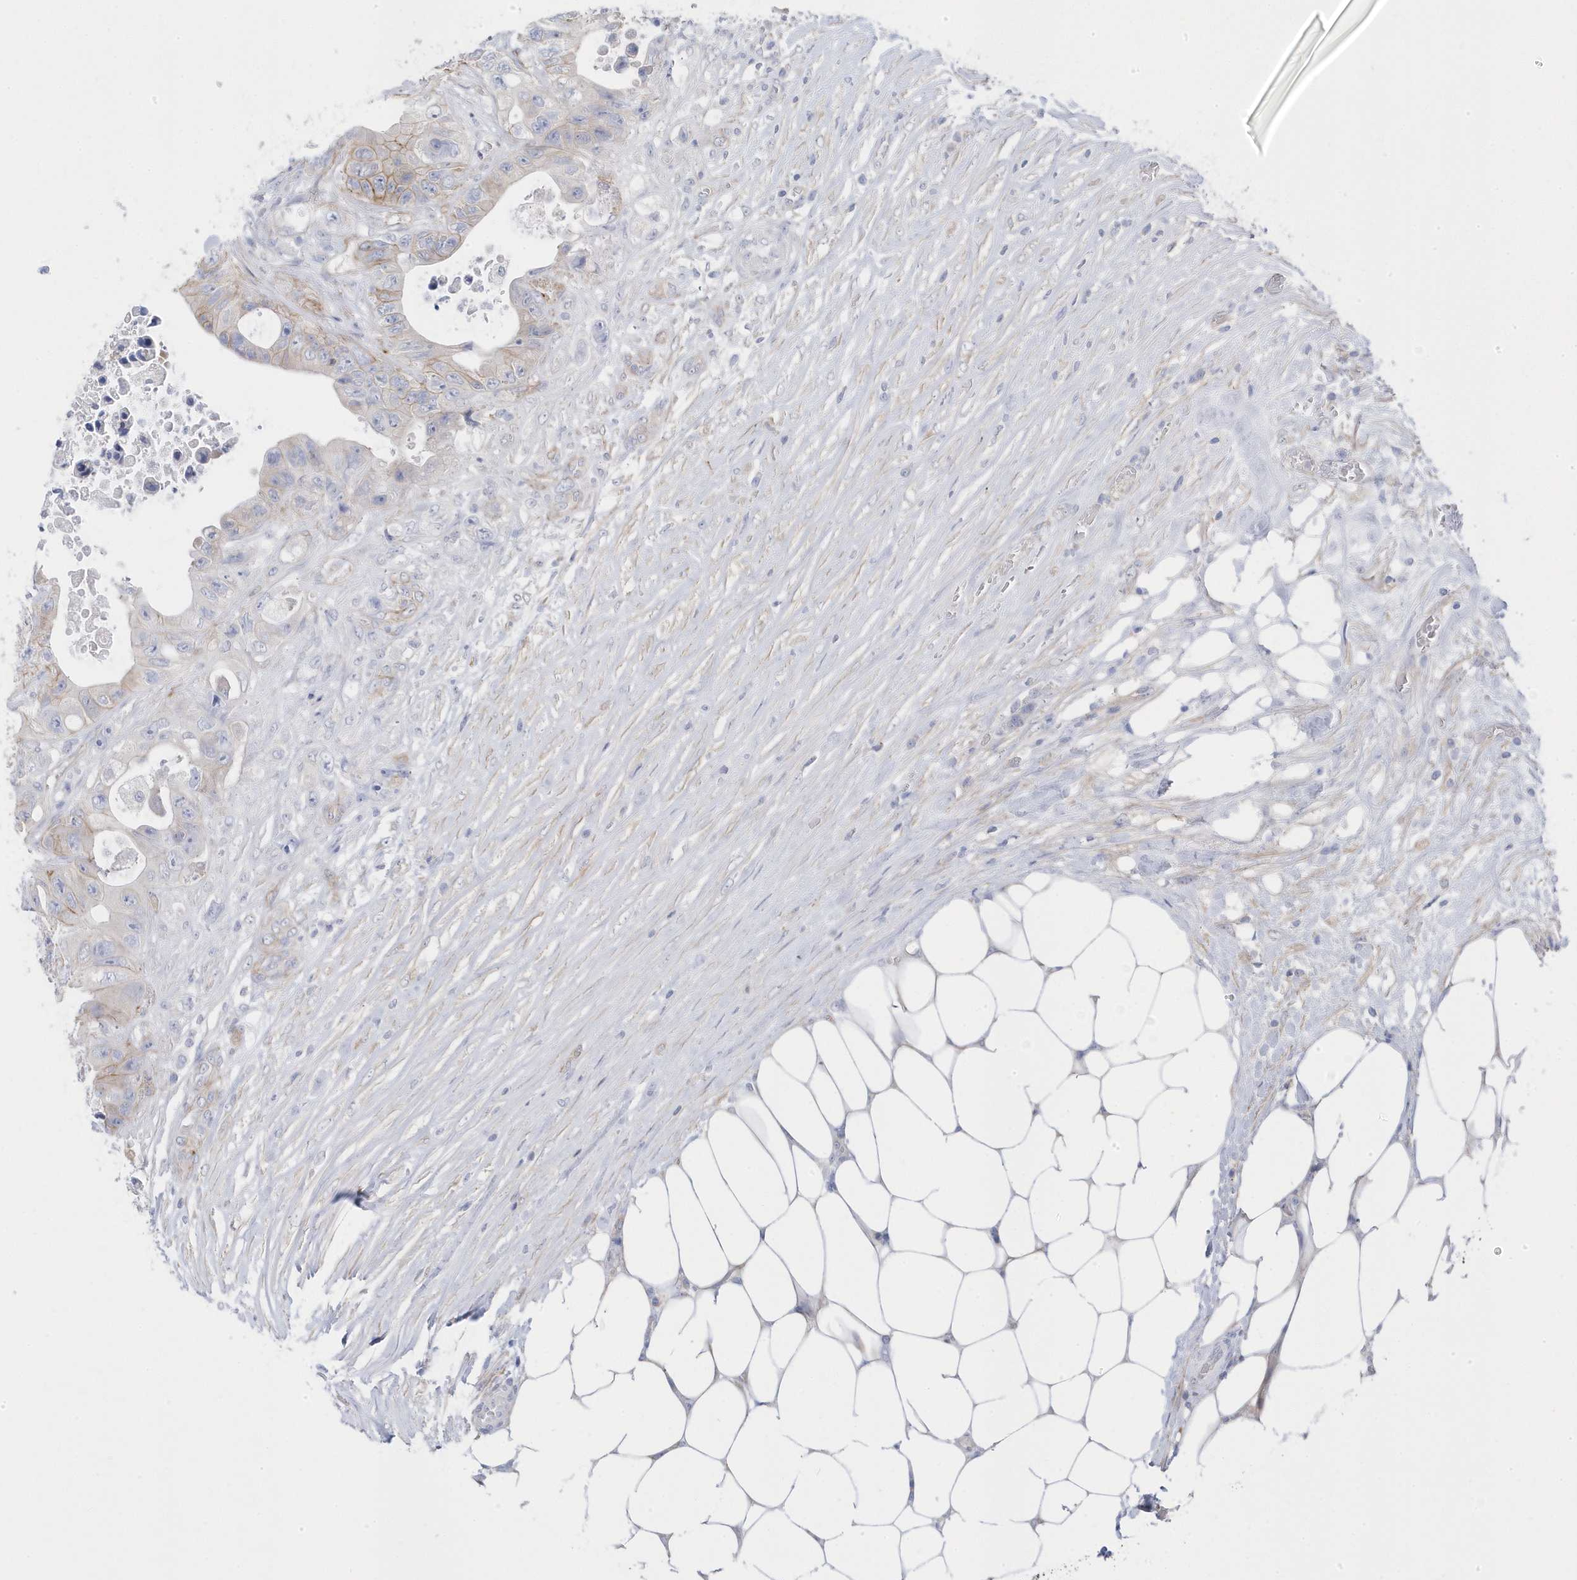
{"staining": {"intensity": "moderate", "quantity": "<25%", "location": "cytoplasmic/membranous"}, "tissue": "colorectal cancer", "cell_type": "Tumor cells", "image_type": "cancer", "snomed": [{"axis": "morphology", "description": "Adenocarcinoma, NOS"}, {"axis": "topography", "description": "Colon"}], "caption": "Human colorectal cancer (adenocarcinoma) stained with a brown dye displays moderate cytoplasmic/membranous positive positivity in about <25% of tumor cells.", "gene": "ANAPC1", "patient": {"sex": "female", "age": 46}}